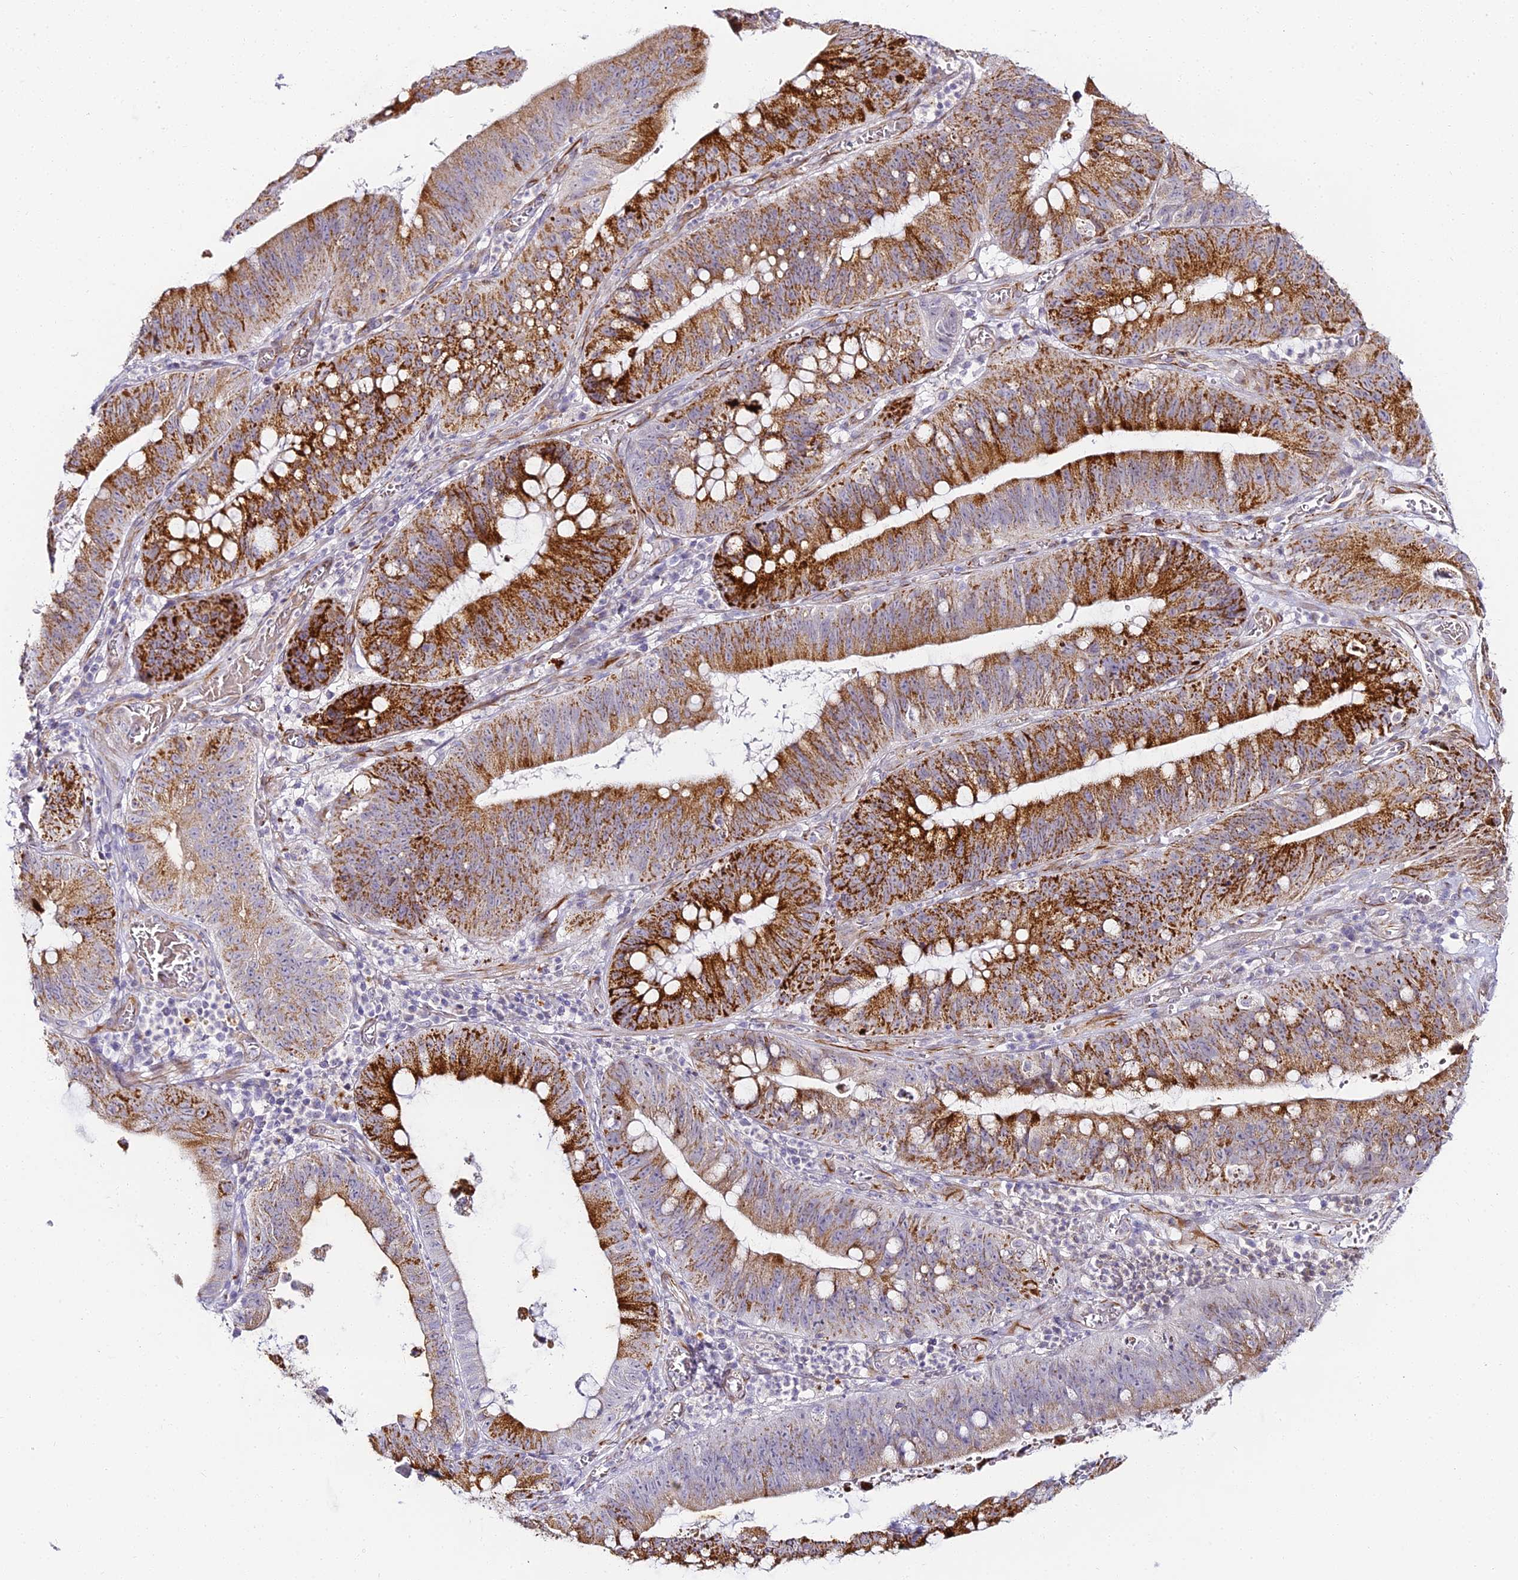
{"staining": {"intensity": "strong", "quantity": ">75%", "location": "cytoplasmic/membranous"}, "tissue": "stomach cancer", "cell_type": "Tumor cells", "image_type": "cancer", "snomed": [{"axis": "morphology", "description": "Adenocarcinoma, NOS"}, {"axis": "topography", "description": "Stomach"}], "caption": "Stomach cancer (adenocarcinoma) stained with a protein marker reveals strong staining in tumor cells.", "gene": "ALPG", "patient": {"sex": "male", "age": 59}}